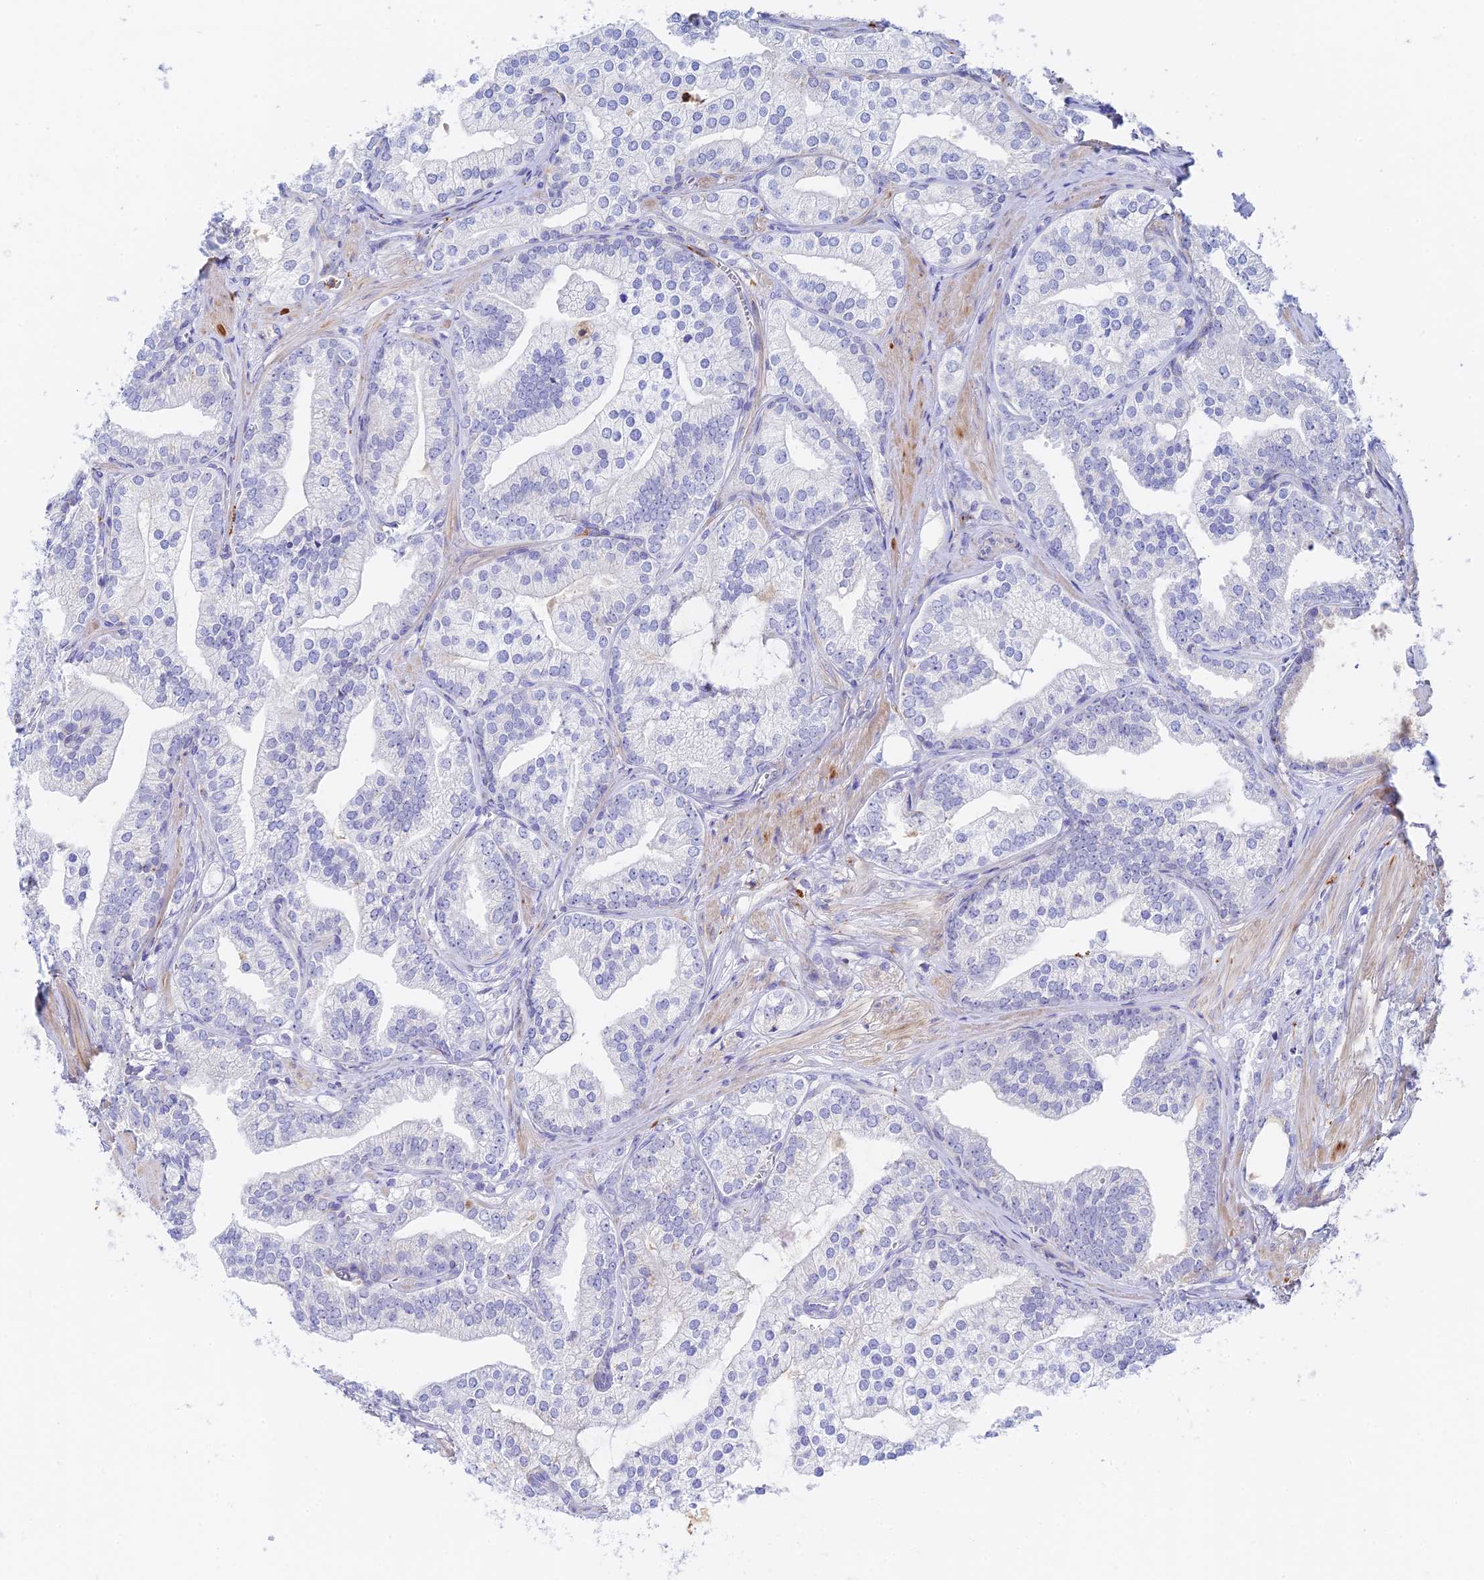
{"staining": {"intensity": "negative", "quantity": "none", "location": "none"}, "tissue": "prostate cancer", "cell_type": "Tumor cells", "image_type": "cancer", "snomed": [{"axis": "morphology", "description": "Adenocarcinoma, High grade"}, {"axis": "topography", "description": "Prostate"}], "caption": "Tumor cells are negative for brown protein staining in prostate adenocarcinoma (high-grade).", "gene": "RPGRIP1L", "patient": {"sex": "male", "age": 50}}